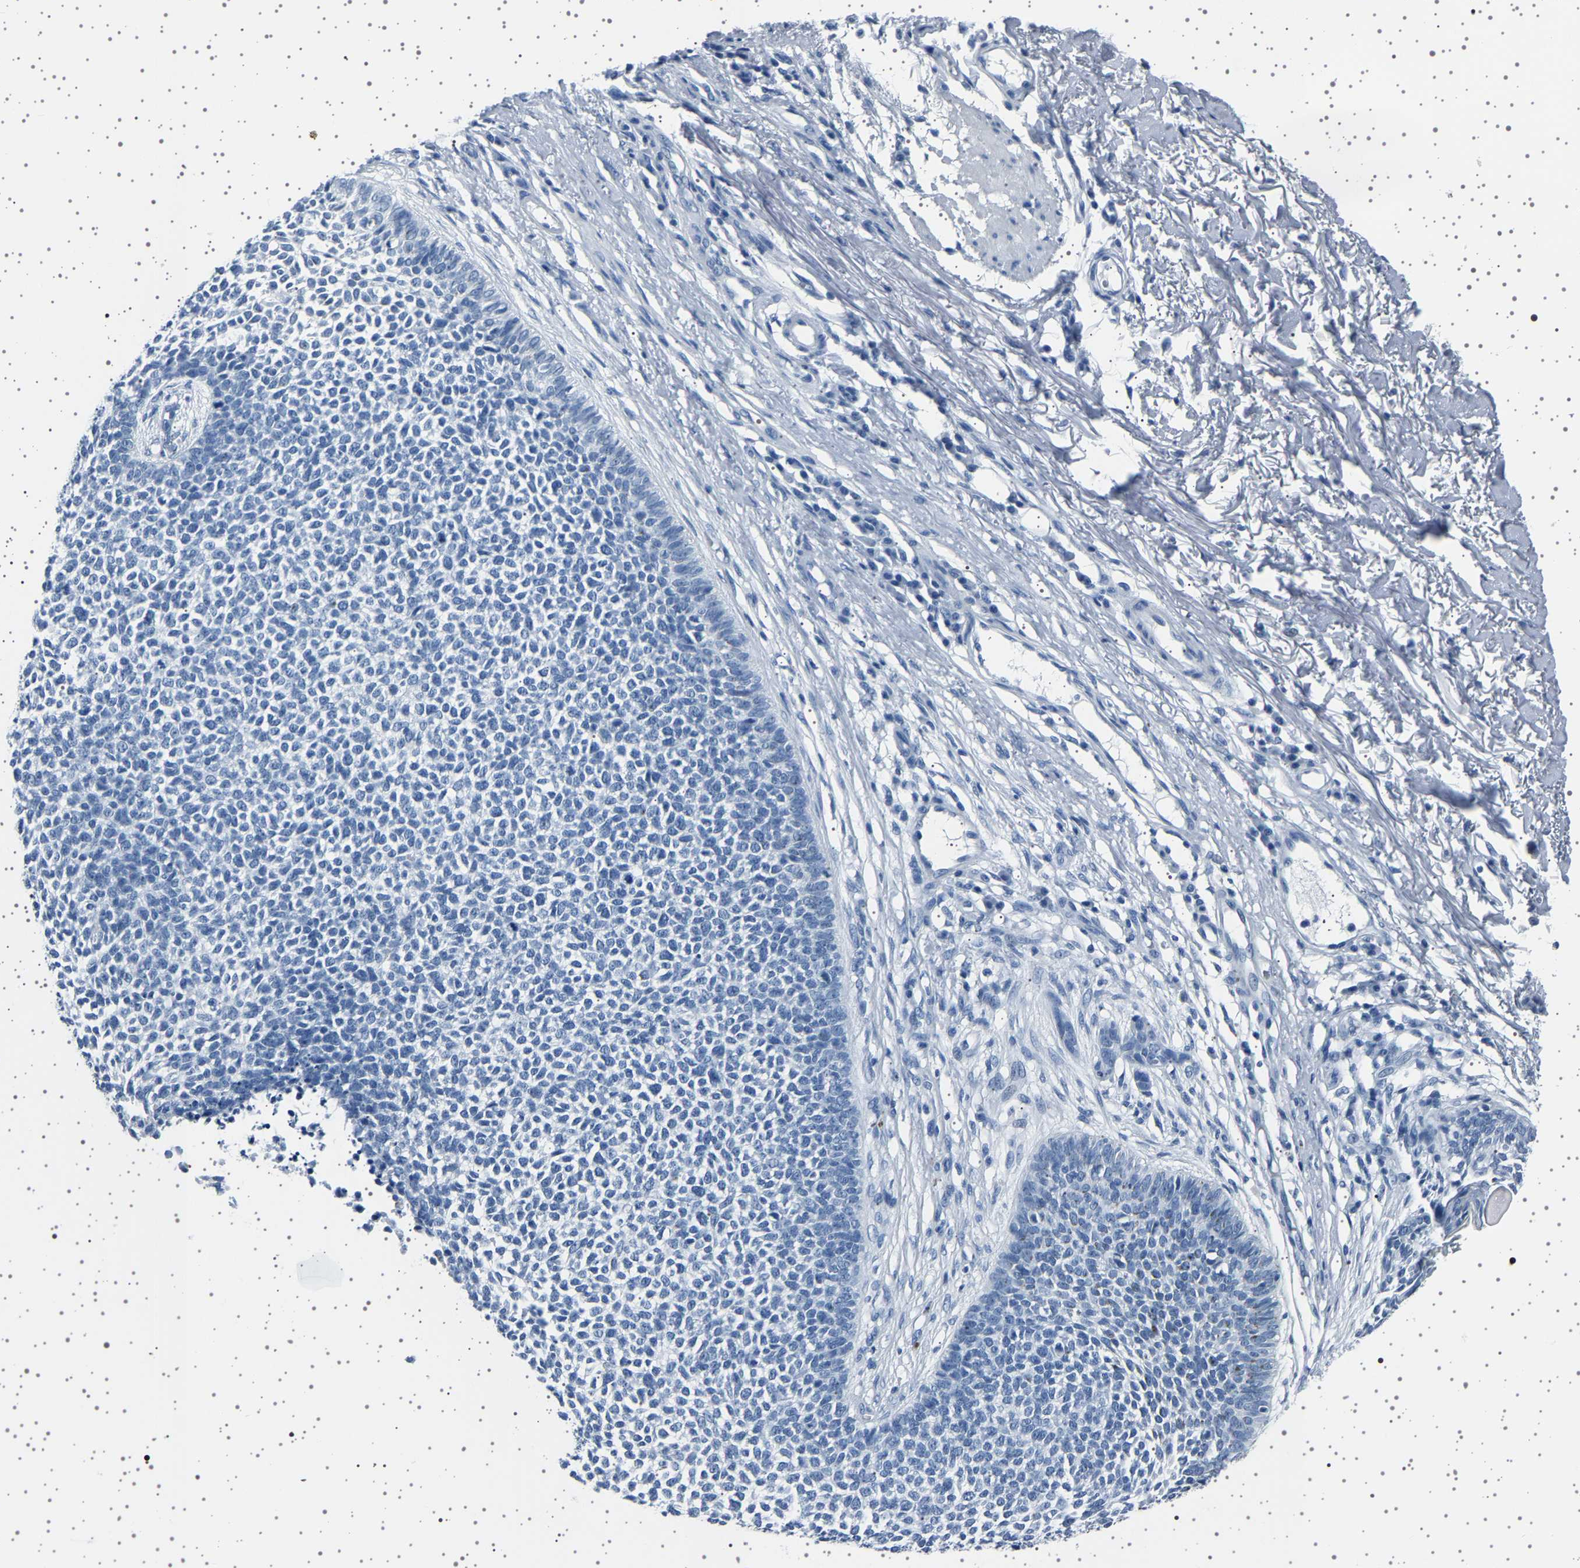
{"staining": {"intensity": "negative", "quantity": "none", "location": "none"}, "tissue": "skin cancer", "cell_type": "Tumor cells", "image_type": "cancer", "snomed": [{"axis": "morphology", "description": "Basal cell carcinoma"}, {"axis": "topography", "description": "Skin"}], "caption": "Tumor cells show no significant protein staining in skin cancer (basal cell carcinoma).", "gene": "TFF3", "patient": {"sex": "female", "age": 84}}